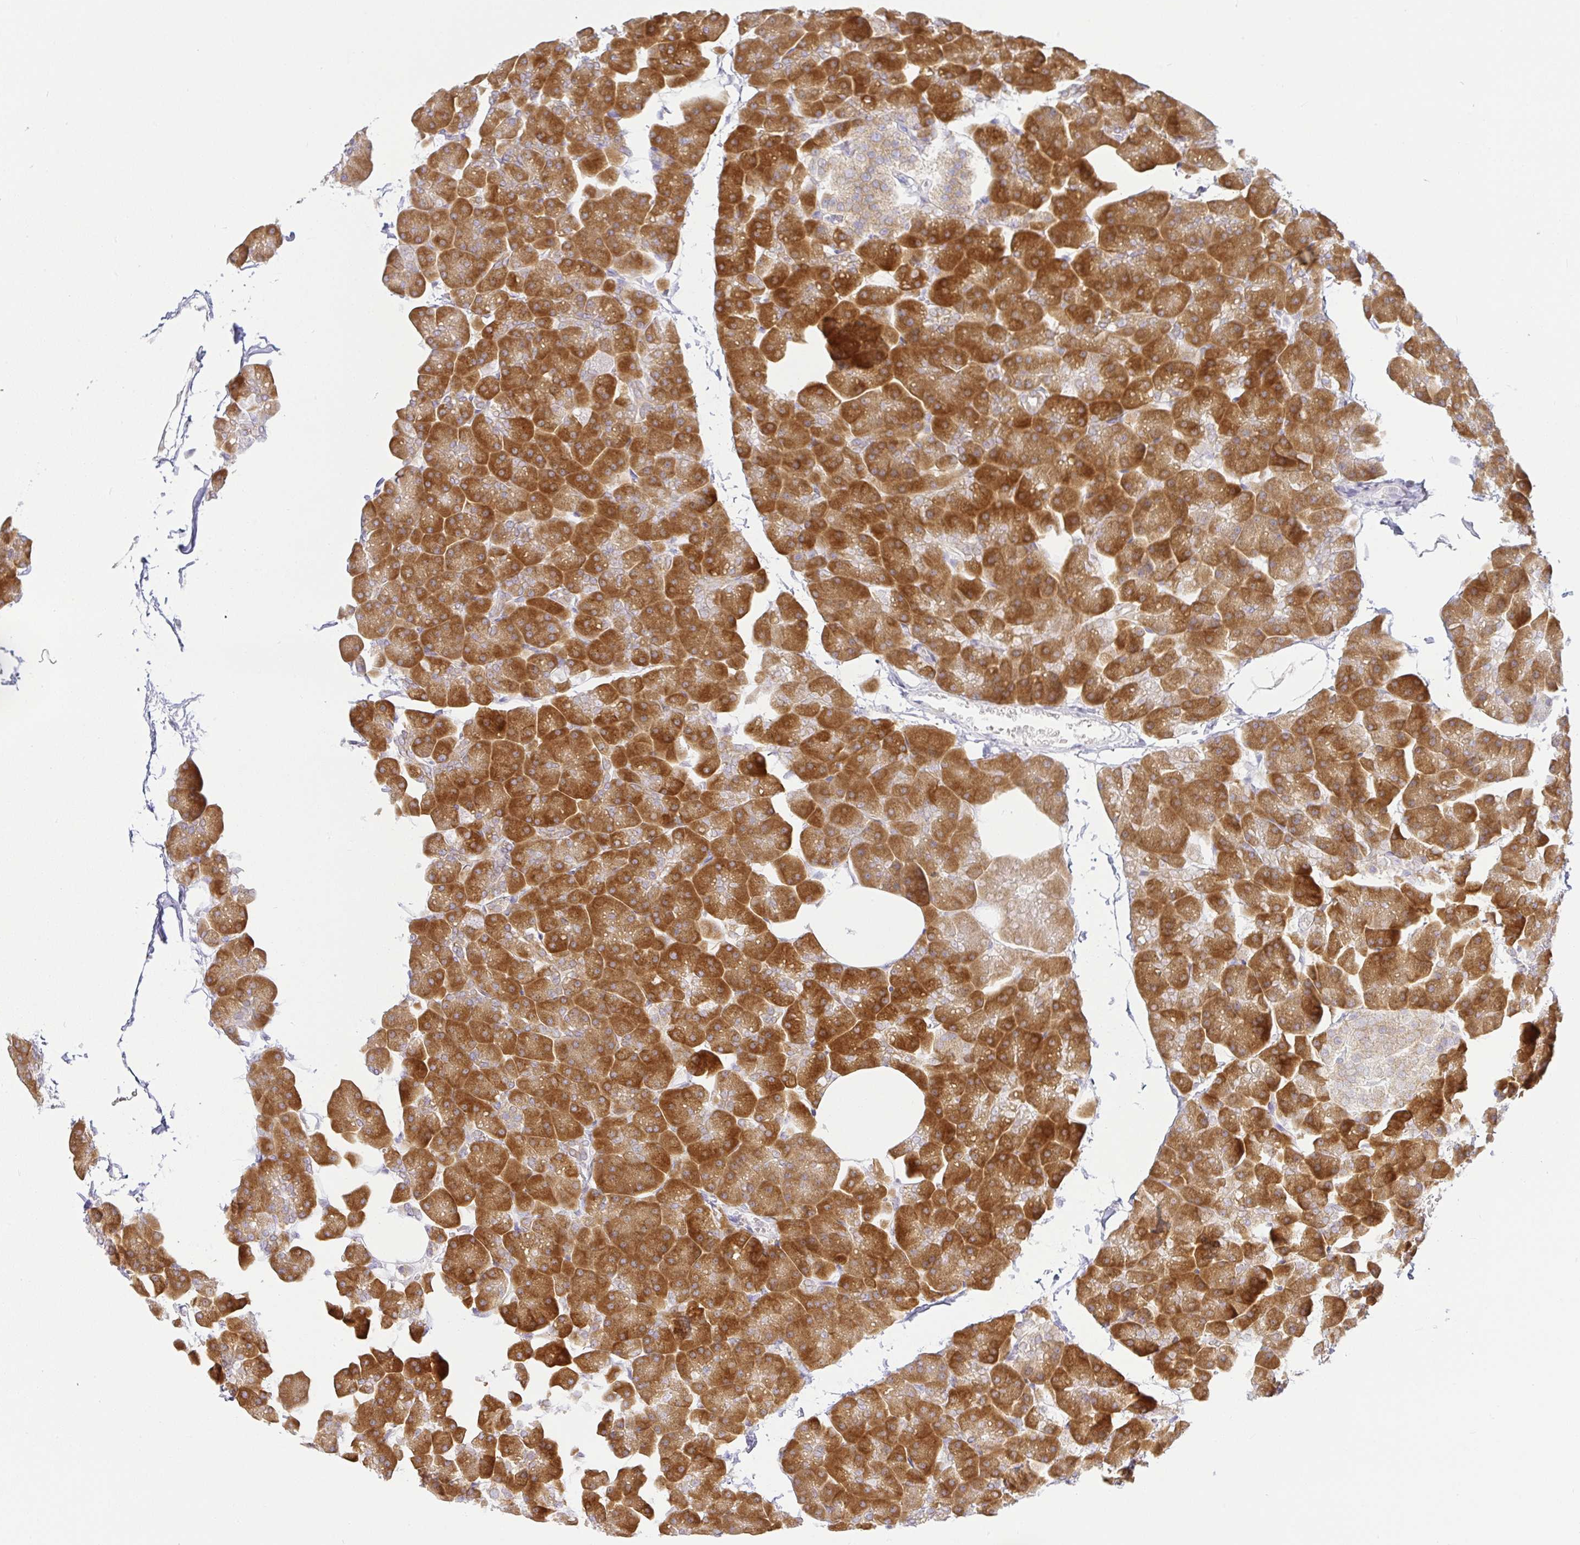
{"staining": {"intensity": "strong", "quantity": ">75%", "location": "cytoplasmic/membranous"}, "tissue": "pancreas", "cell_type": "Exocrine glandular cells", "image_type": "normal", "snomed": [{"axis": "morphology", "description": "Normal tissue, NOS"}, {"axis": "topography", "description": "Pancreas"}], "caption": "Benign pancreas shows strong cytoplasmic/membranous positivity in about >75% of exocrine glandular cells, visualized by immunohistochemistry.", "gene": "DERL2", "patient": {"sex": "male", "age": 35}}